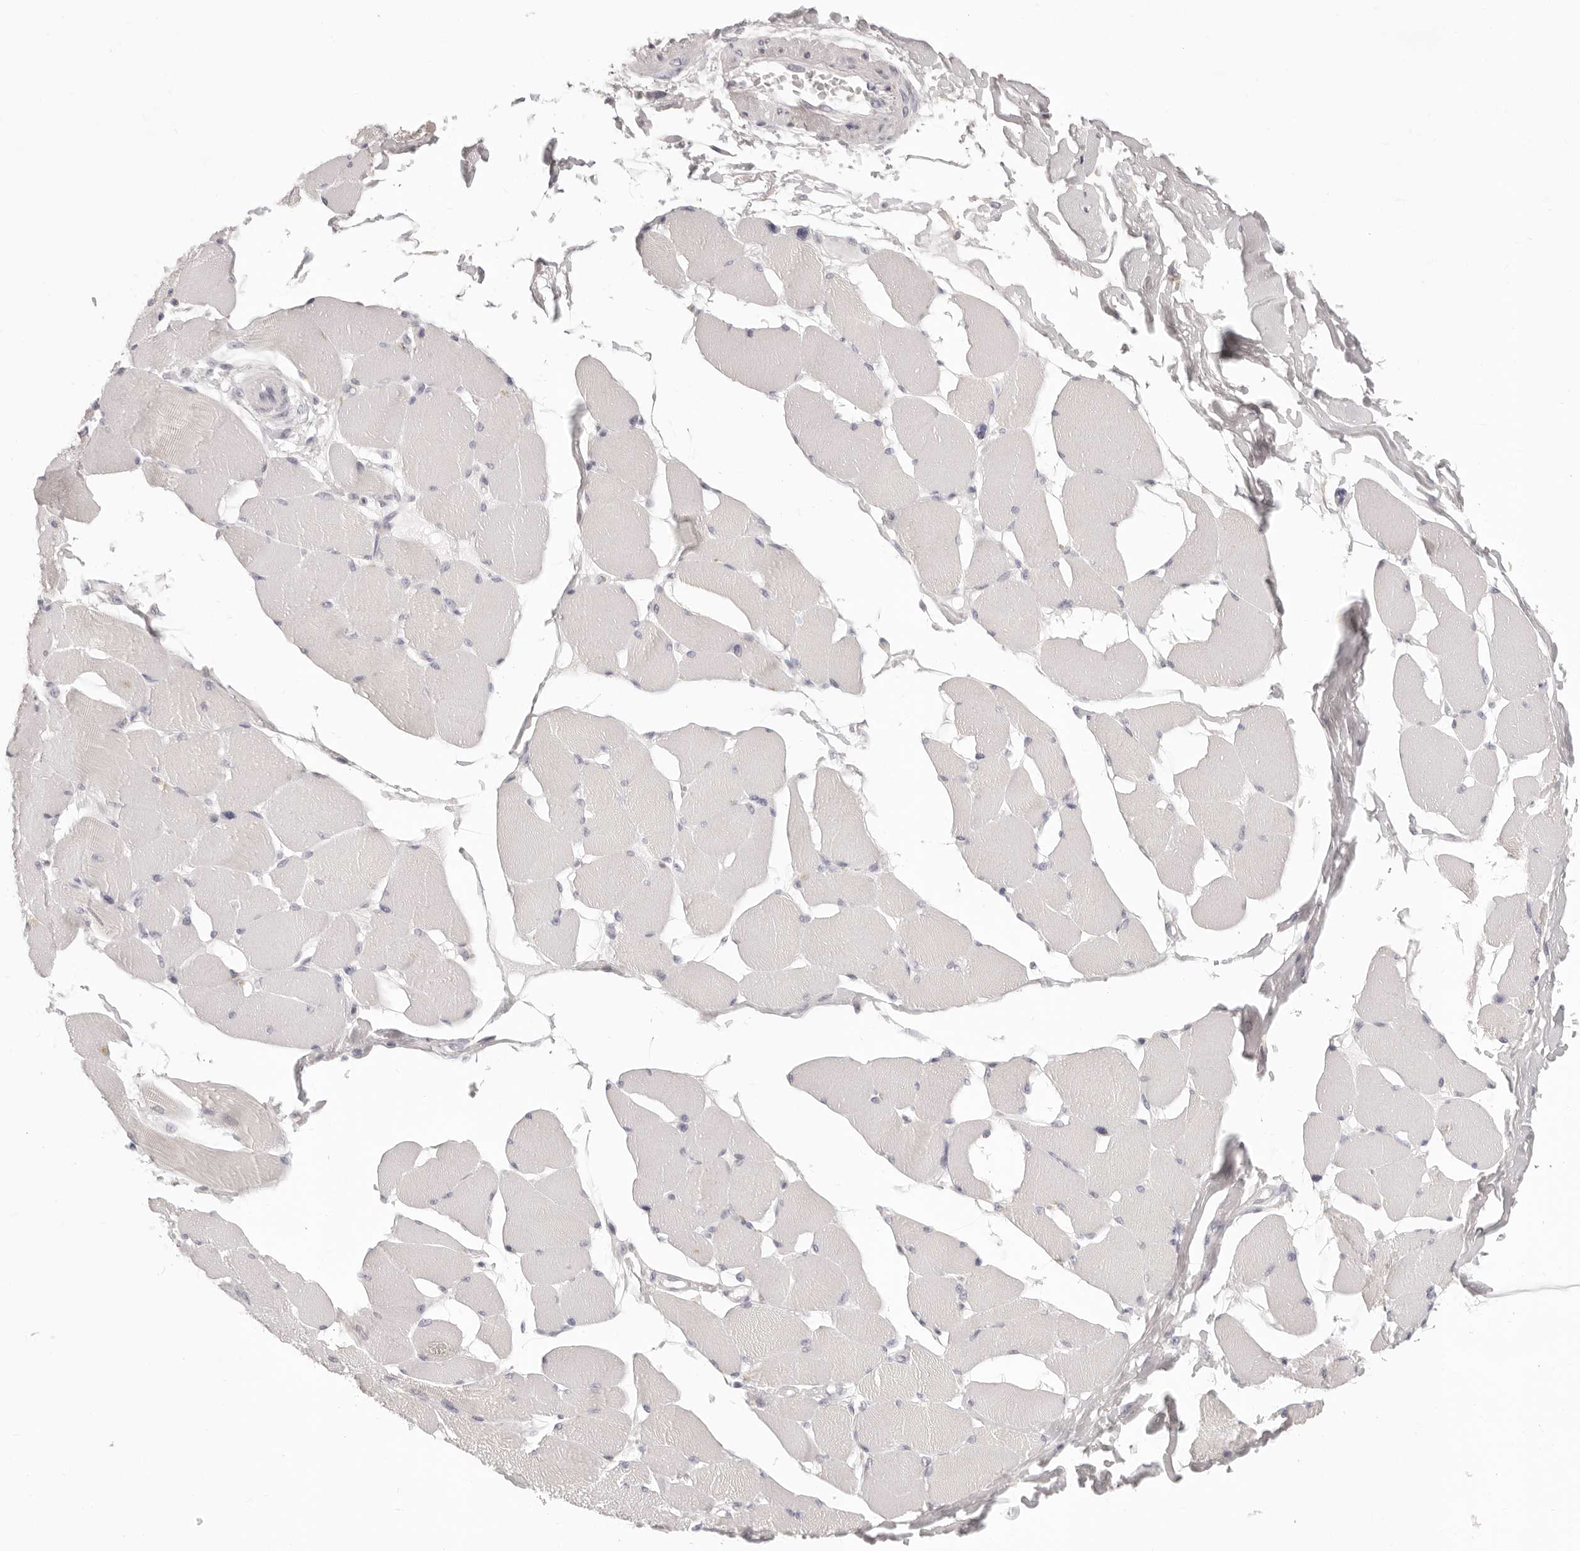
{"staining": {"intensity": "weak", "quantity": "<25%", "location": "cytoplasmic/membranous"}, "tissue": "skeletal muscle", "cell_type": "Myocytes", "image_type": "normal", "snomed": [{"axis": "morphology", "description": "Normal tissue, NOS"}, {"axis": "topography", "description": "Skin"}, {"axis": "topography", "description": "Skeletal muscle"}], "caption": "Immunohistochemical staining of unremarkable human skeletal muscle exhibits no significant staining in myocytes.", "gene": "FABP1", "patient": {"sex": "male", "age": 83}}